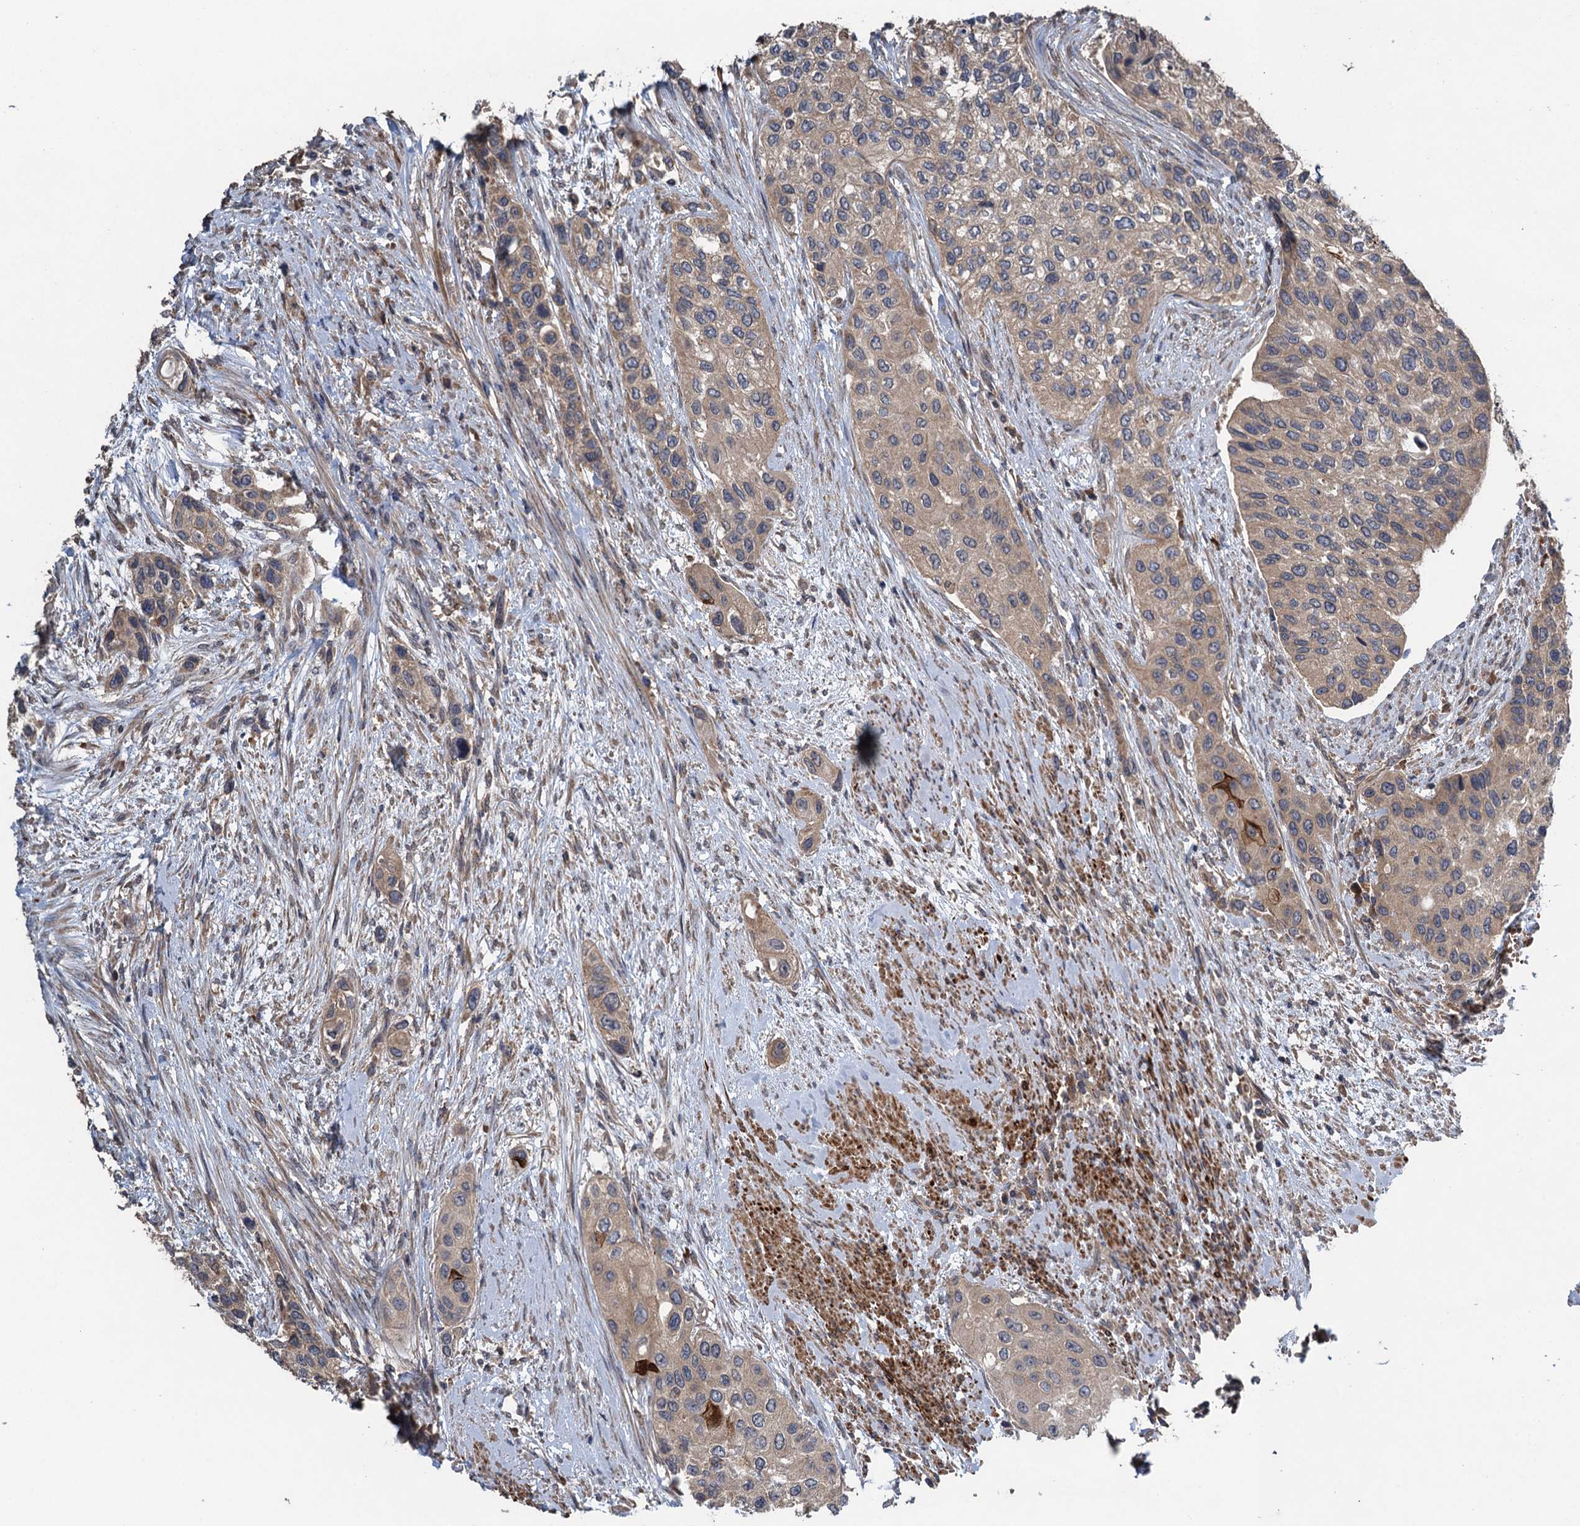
{"staining": {"intensity": "weak", "quantity": ">75%", "location": "cytoplasmic/membranous"}, "tissue": "urothelial cancer", "cell_type": "Tumor cells", "image_type": "cancer", "snomed": [{"axis": "morphology", "description": "Normal tissue, NOS"}, {"axis": "morphology", "description": "Urothelial carcinoma, High grade"}, {"axis": "topography", "description": "Vascular tissue"}, {"axis": "topography", "description": "Urinary bladder"}], "caption": "Weak cytoplasmic/membranous protein staining is appreciated in about >75% of tumor cells in urothelial carcinoma (high-grade).", "gene": "CNTN5", "patient": {"sex": "female", "age": 56}}